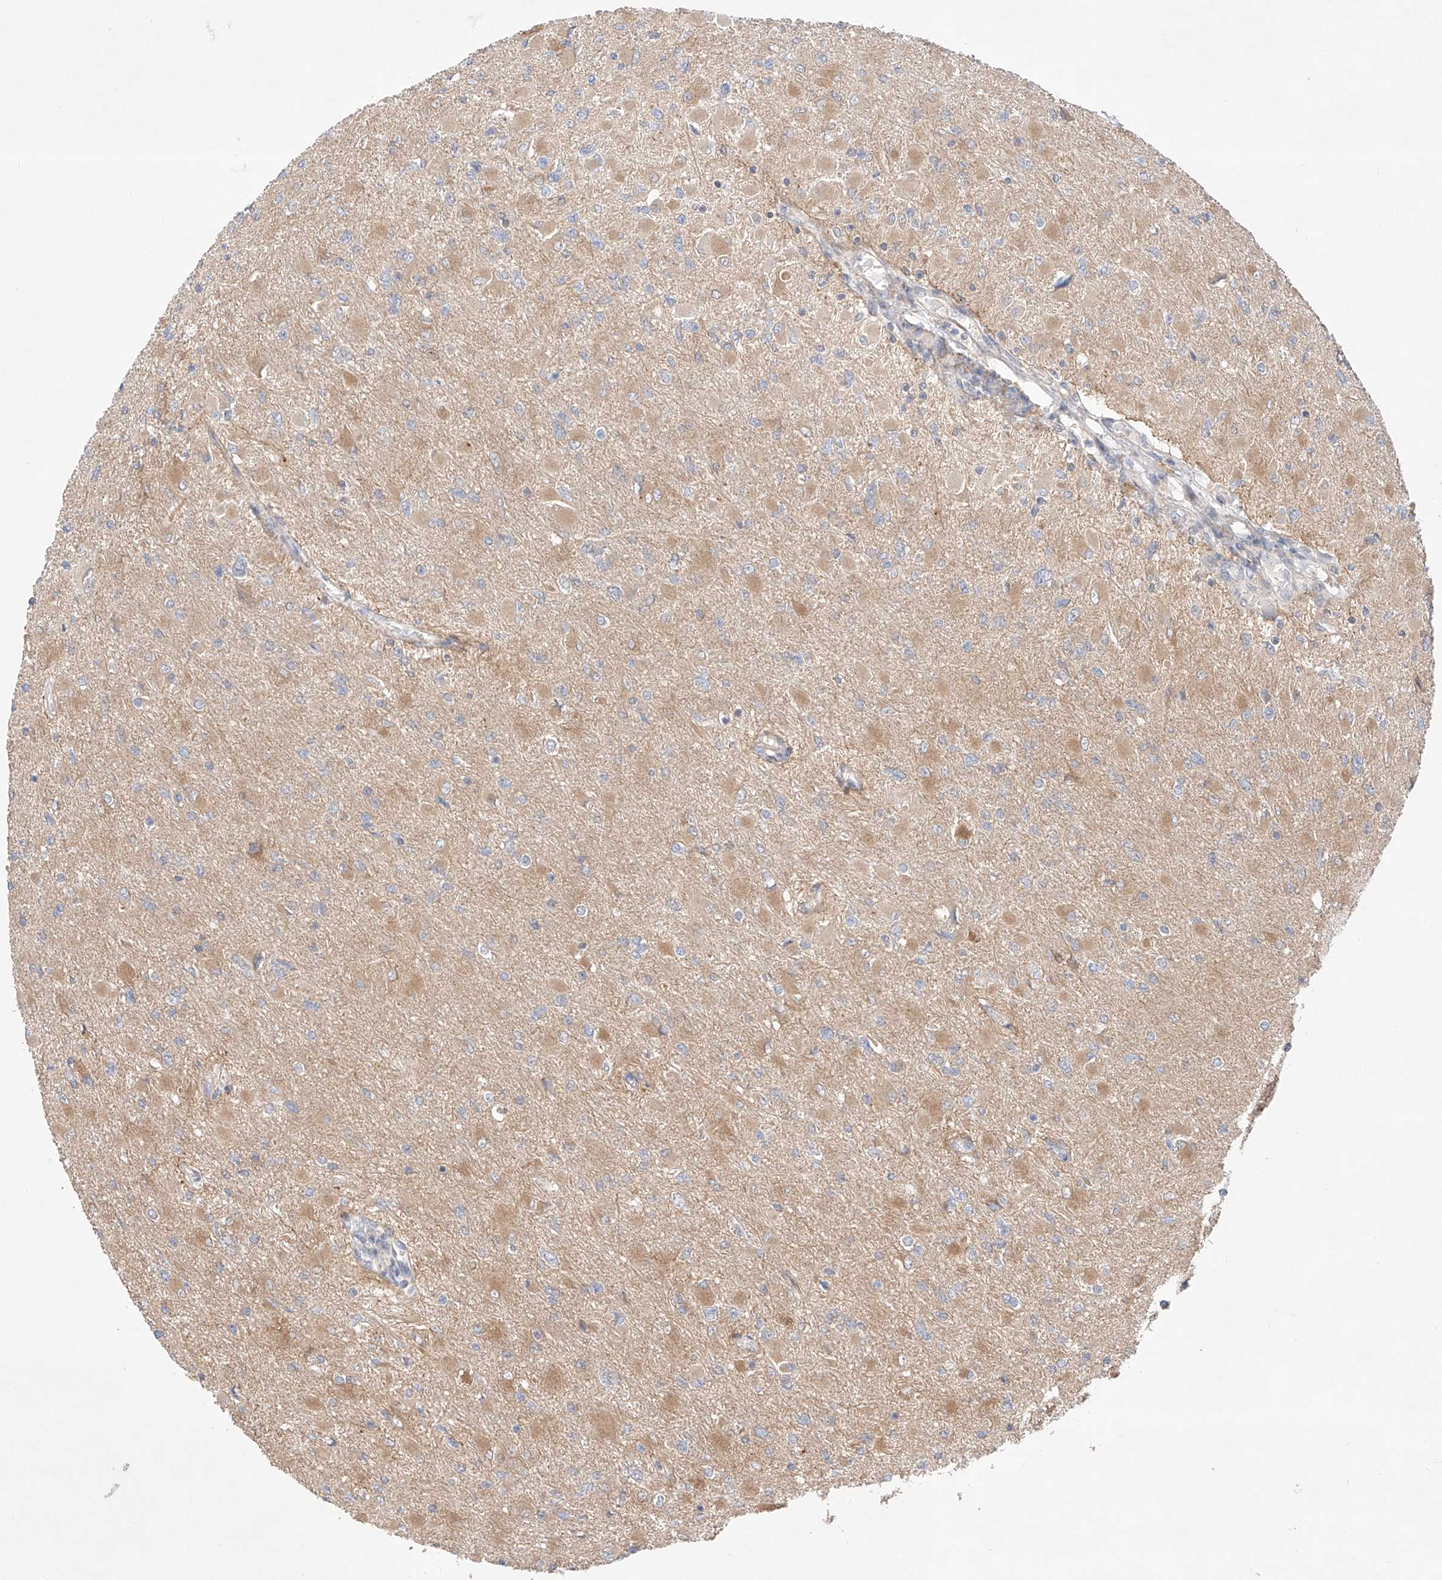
{"staining": {"intensity": "weak", "quantity": "25%-75%", "location": "cytoplasmic/membranous"}, "tissue": "glioma", "cell_type": "Tumor cells", "image_type": "cancer", "snomed": [{"axis": "morphology", "description": "Glioma, malignant, High grade"}, {"axis": "topography", "description": "Cerebral cortex"}], "caption": "Tumor cells display low levels of weak cytoplasmic/membranous staining in approximately 25%-75% of cells in human glioma.", "gene": "TSR2", "patient": {"sex": "female", "age": 36}}